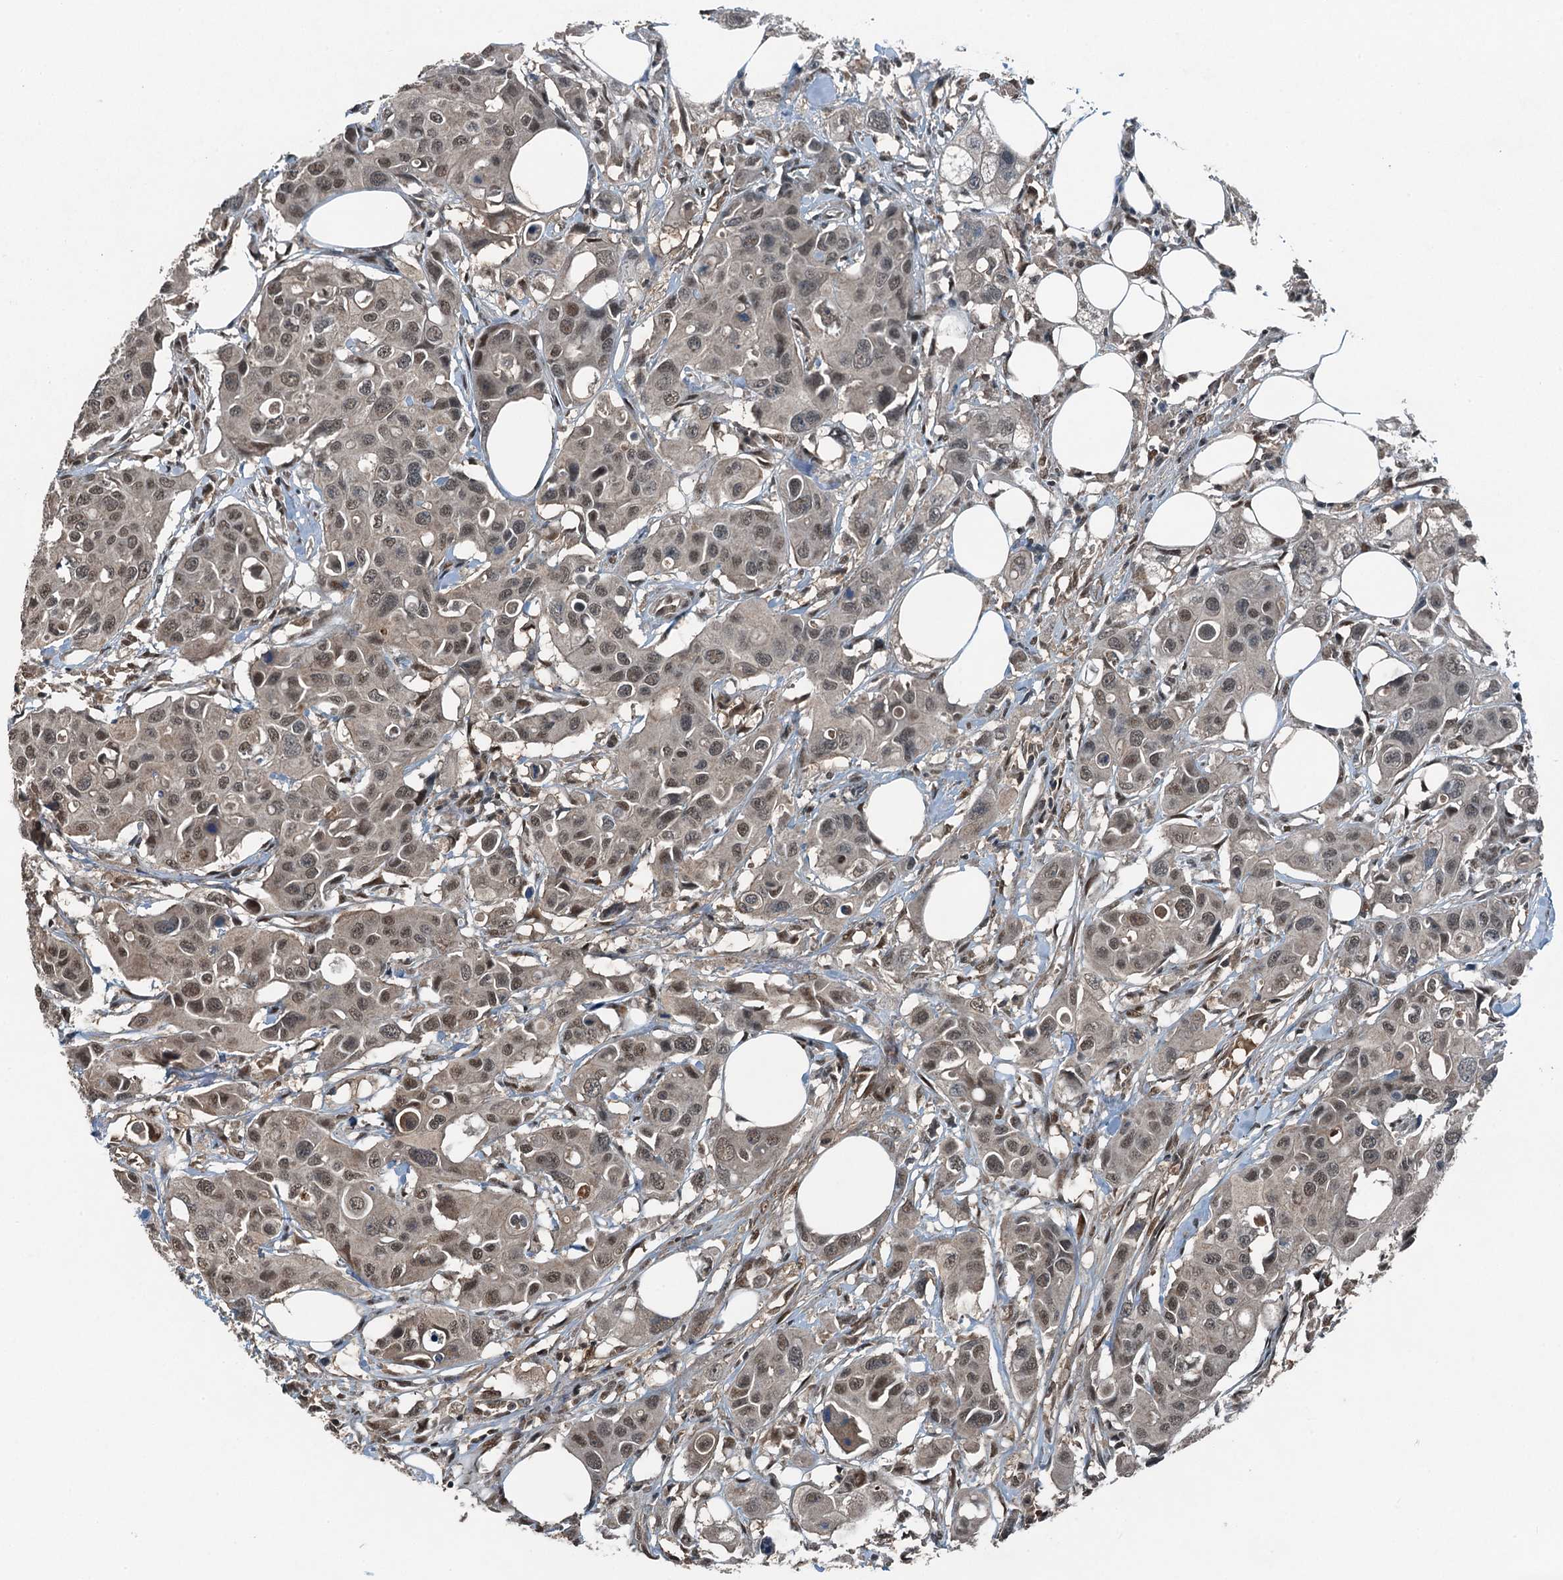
{"staining": {"intensity": "weak", "quantity": "25%-75%", "location": "nuclear"}, "tissue": "colorectal cancer", "cell_type": "Tumor cells", "image_type": "cancer", "snomed": [{"axis": "morphology", "description": "Adenocarcinoma, NOS"}, {"axis": "topography", "description": "Colon"}], "caption": "Protein staining by immunohistochemistry (IHC) shows weak nuclear expression in about 25%-75% of tumor cells in adenocarcinoma (colorectal).", "gene": "UBXN6", "patient": {"sex": "male", "age": 77}}